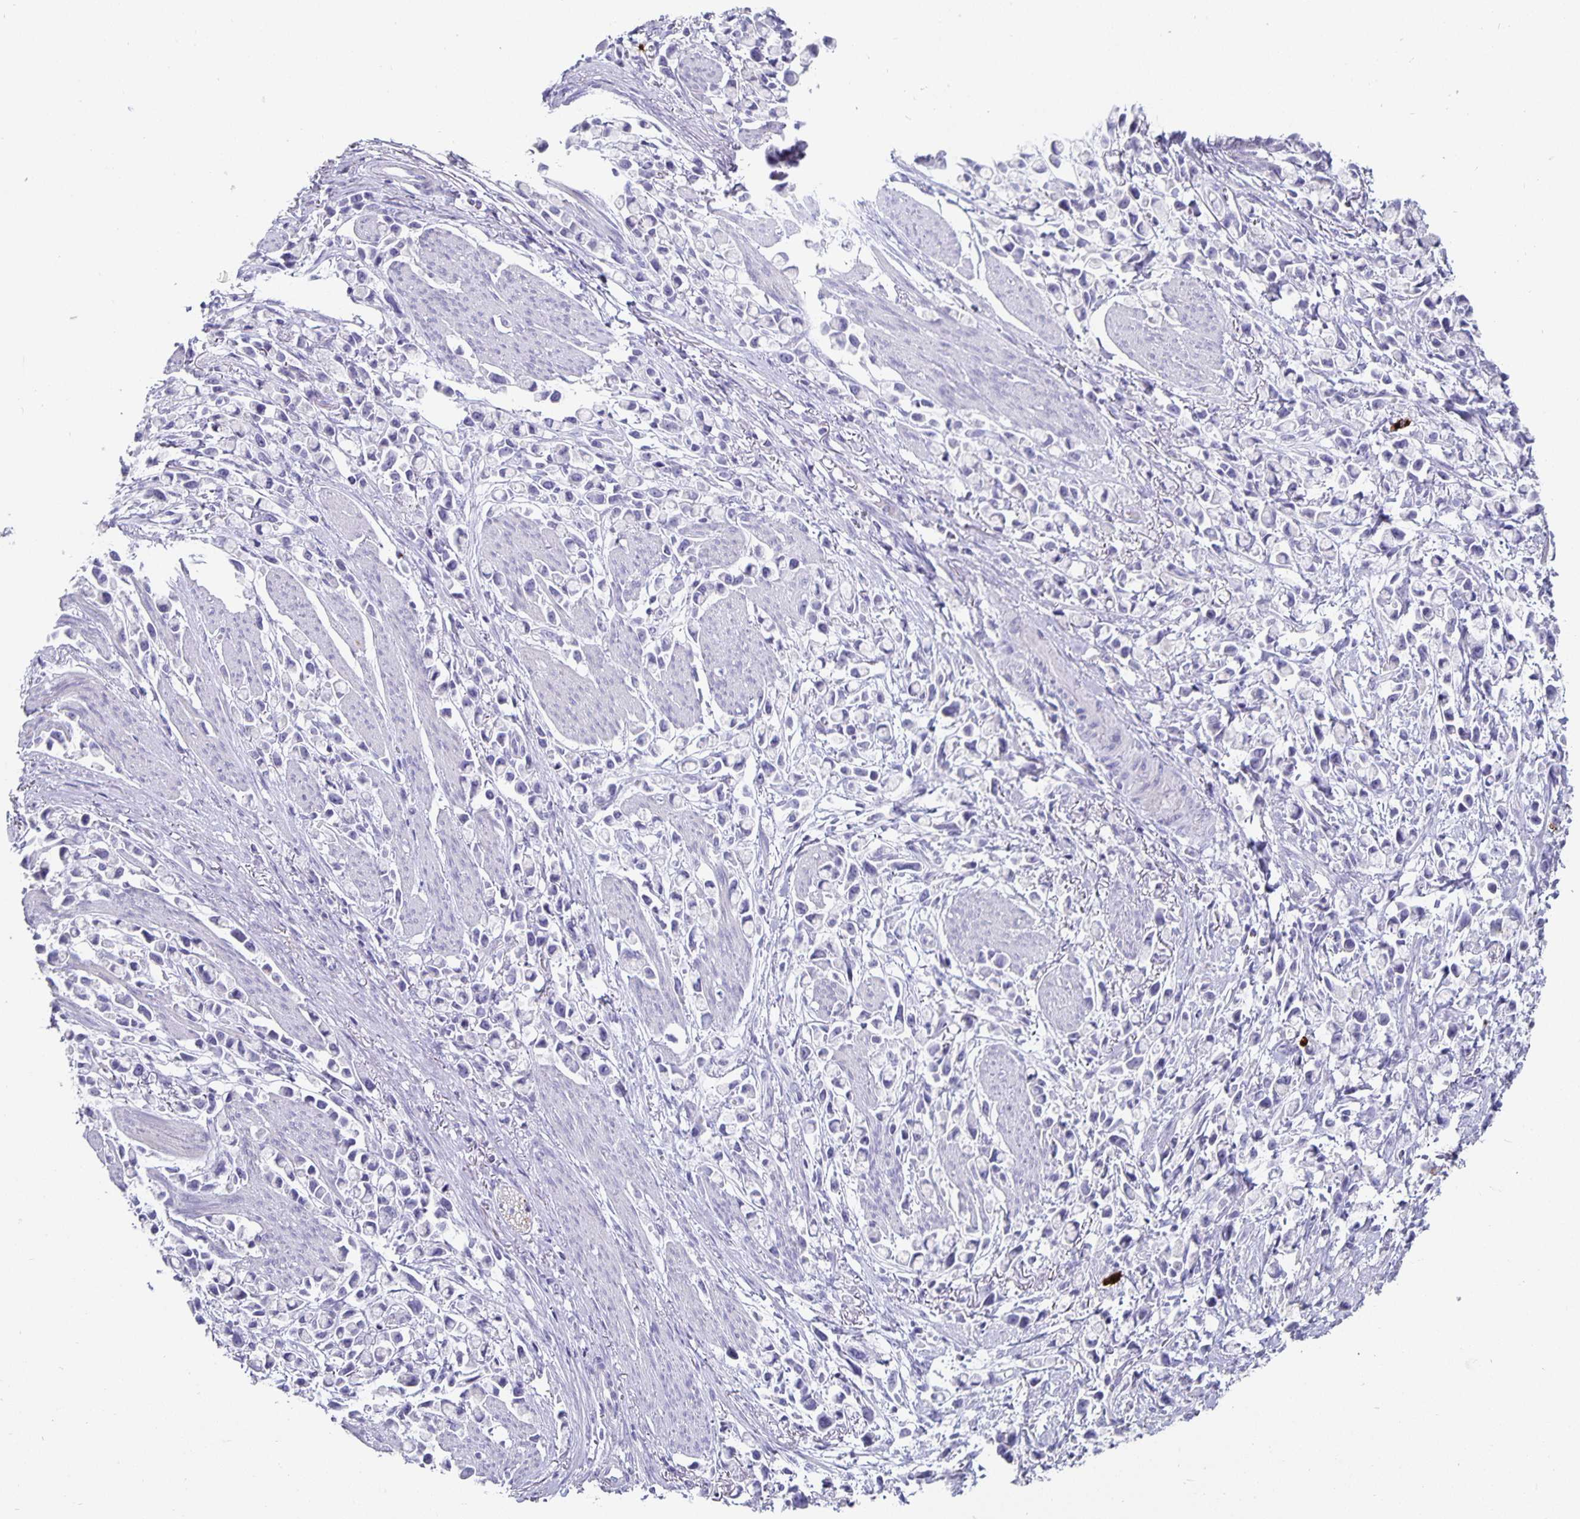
{"staining": {"intensity": "negative", "quantity": "none", "location": "none"}, "tissue": "stomach cancer", "cell_type": "Tumor cells", "image_type": "cancer", "snomed": [{"axis": "morphology", "description": "Adenocarcinoma, NOS"}, {"axis": "topography", "description": "Stomach"}], "caption": "Immunohistochemical staining of stomach cancer (adenocarcinoma) displays no significant staining in tumor cells.", "gene": "CHGA", "patient": {"sex": "female", "age": 81}}